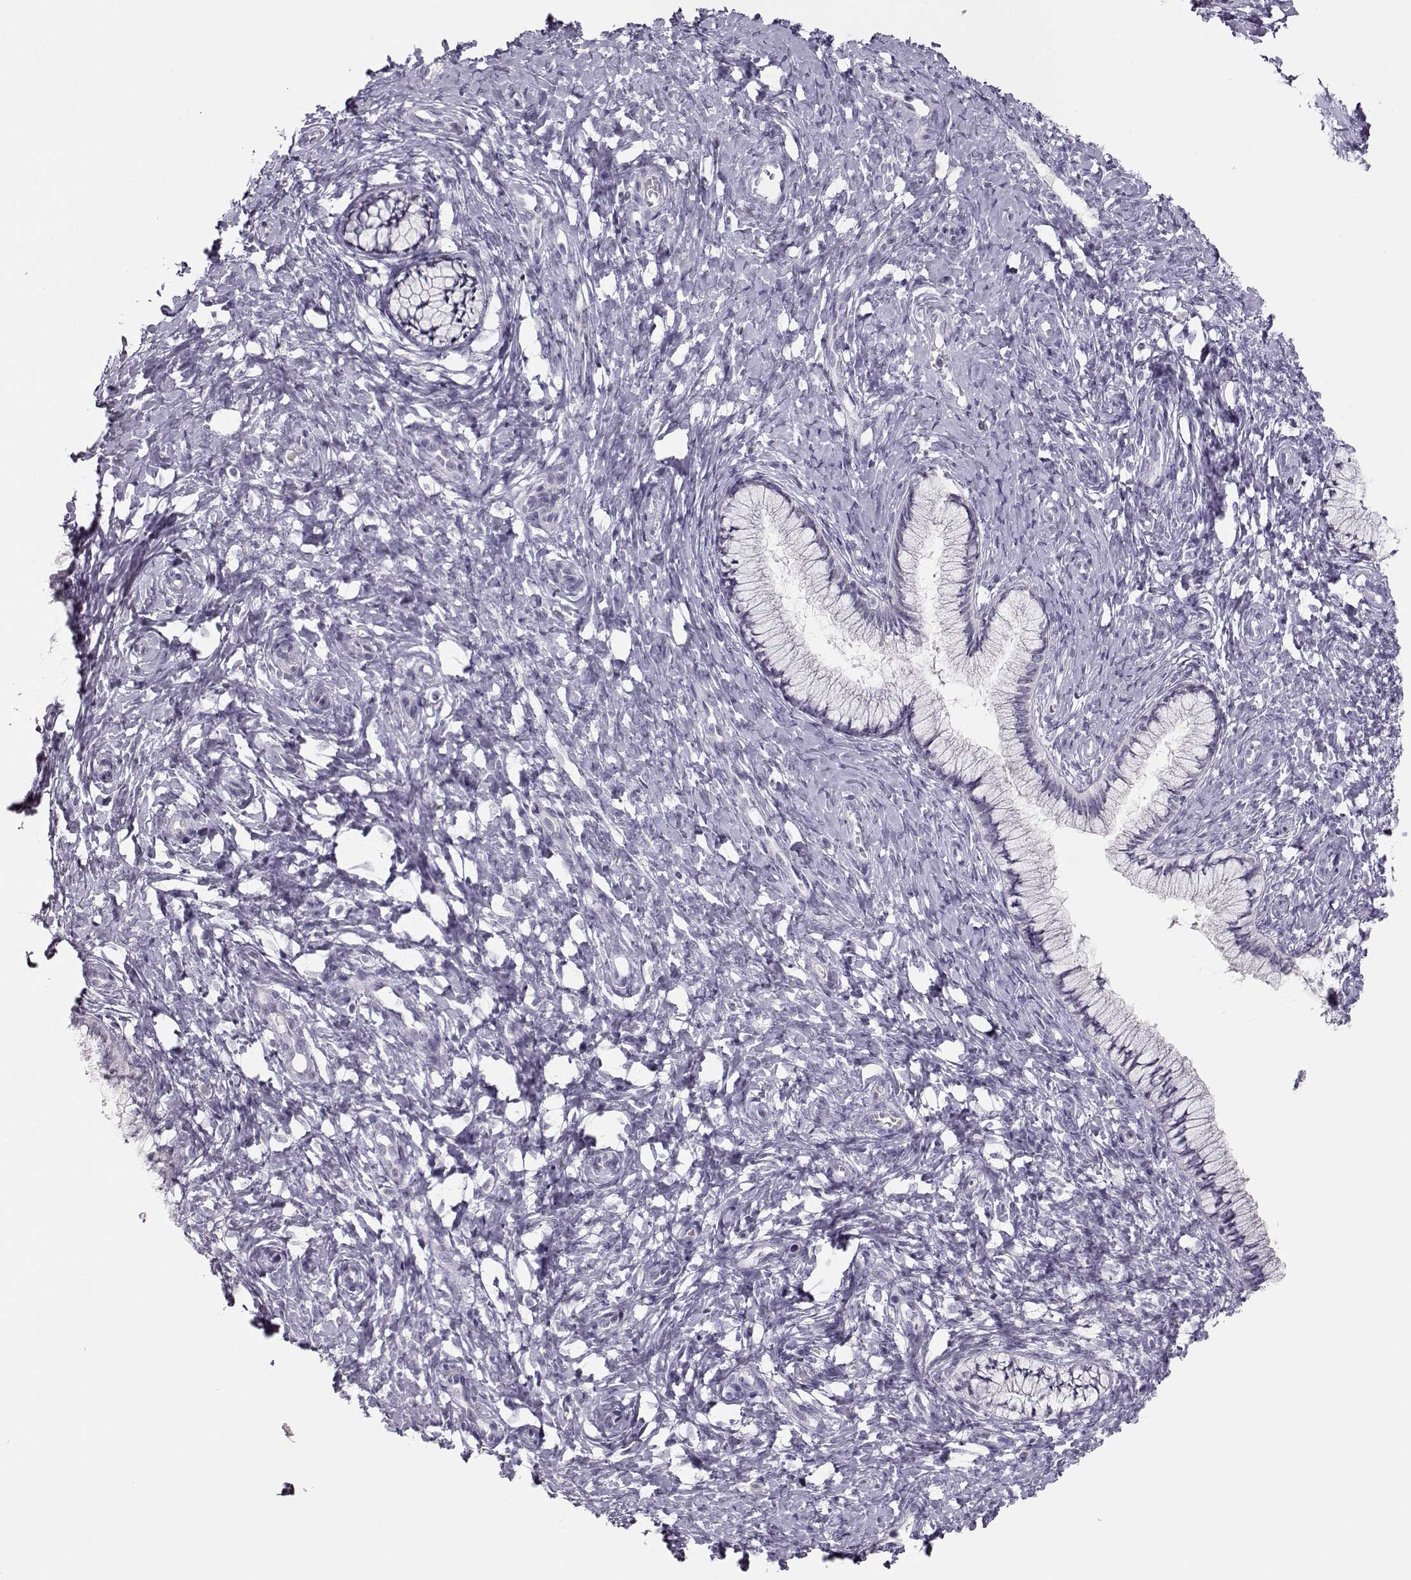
{"staining": {"intensity": "negative", "quantity": "none", "location": "none"}, "tissue": "cervix", "cell_type": "Glandular cells", "image_type": "normal", "snomed": [{"axis": "morphology", "description": "Normal tissue, NOS"}, {"axis": "topography", "description": "Cervix"}], "caption": "Immunohistochemical staining of benign cervix shows no significant expression in glandular cells. (IHC, brightfield microscopy, high magnification).", "gene": "IMPG1", "patient": {"sex": "female", "age": 37}}